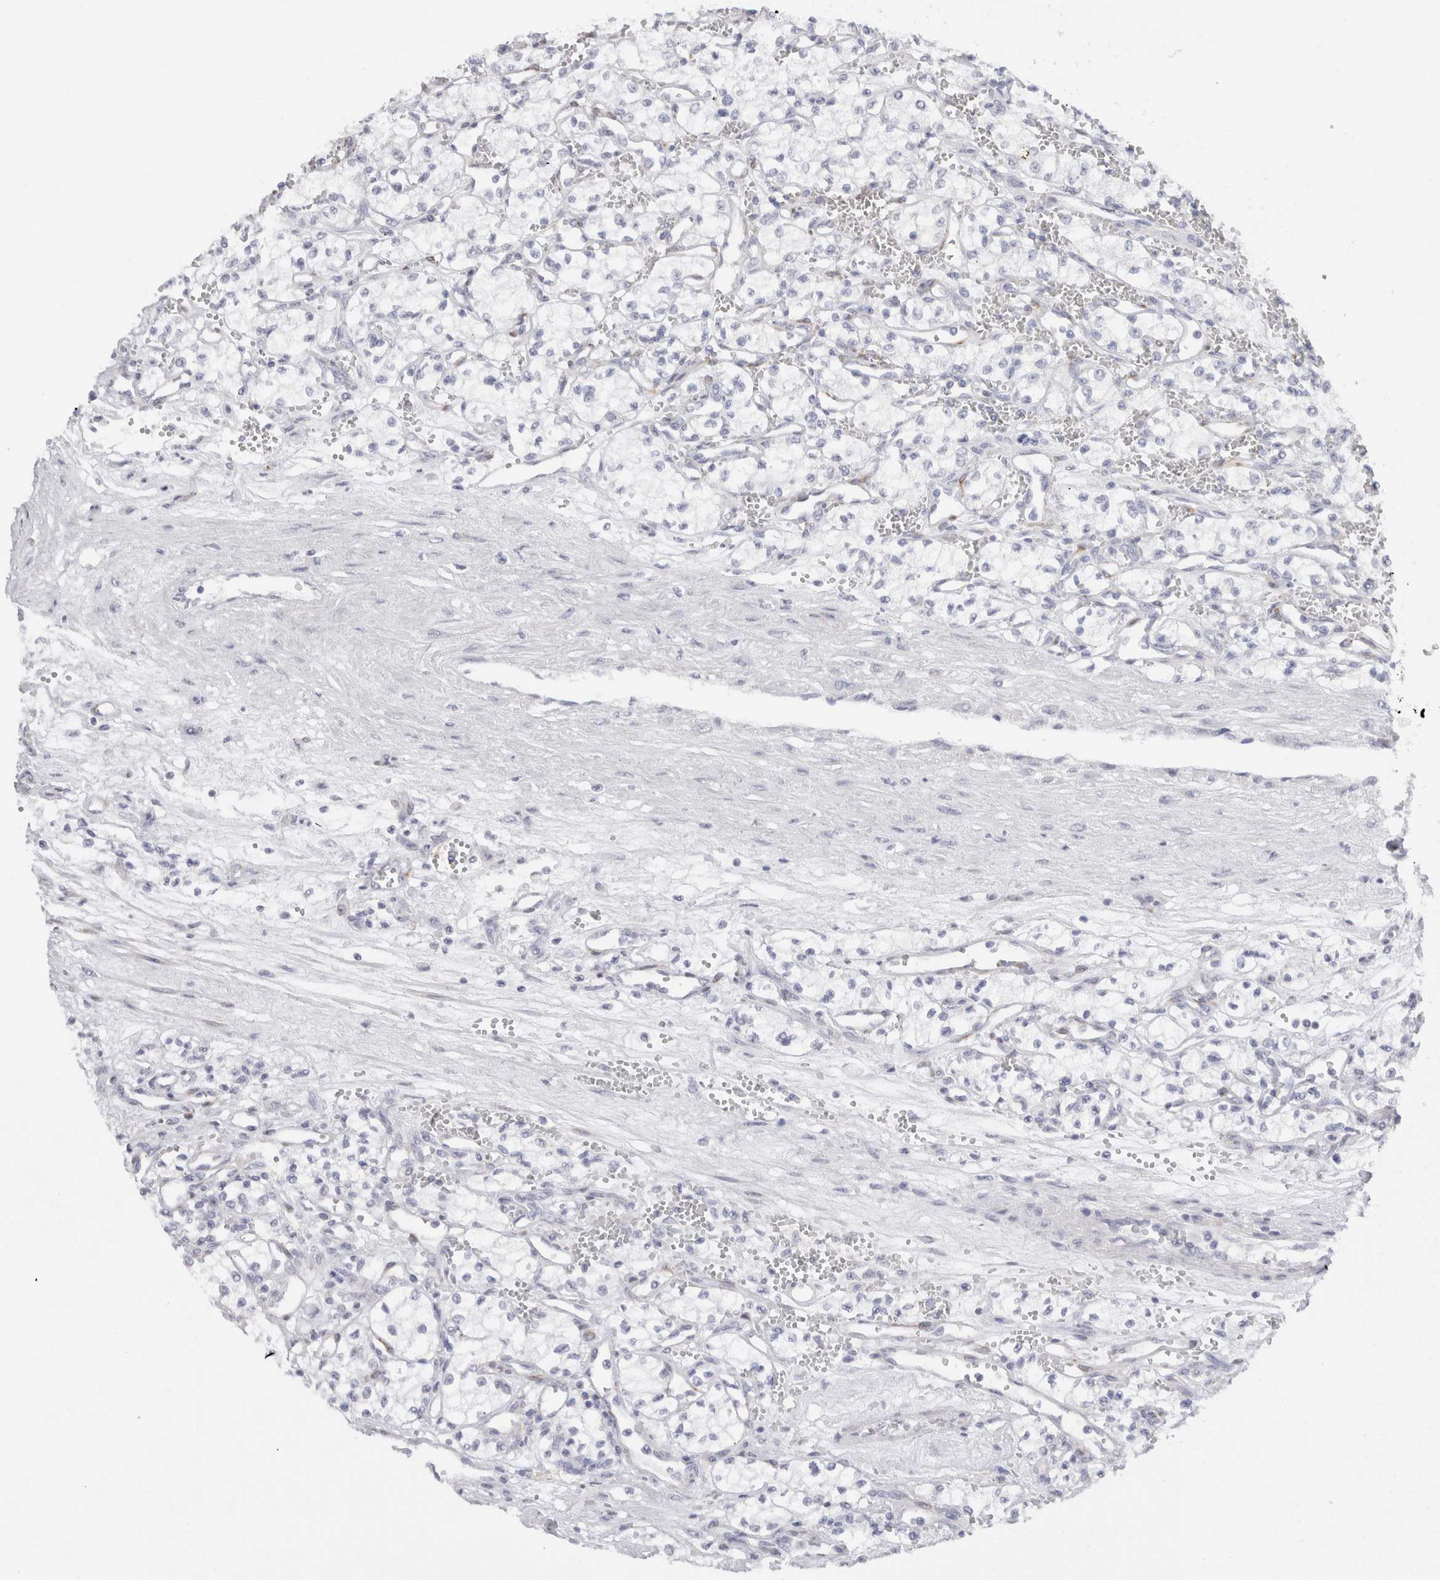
{"staining": {"intensity": "negative", "quantity": "none", "location": "none"}, "tissue": "renal cancer", "cell_type": "Tumor cells", "image_type": "cancer", "snomed": [{"axis": "morphology", "description": "Adenocarcinoma, NOS"}, {"axis": "topography", "description": "Kidney"}], "caption": "Immunohistochemistry of renal cancer (adenocarcinoma) exhibits no expression in tumor cells. (DAB (3,3'-diaminobenzidine) immunohistochemistry with hematoxylin counter stain).", "gene": "C9orf50", "patient": {"sex": "male", "age": 59}}